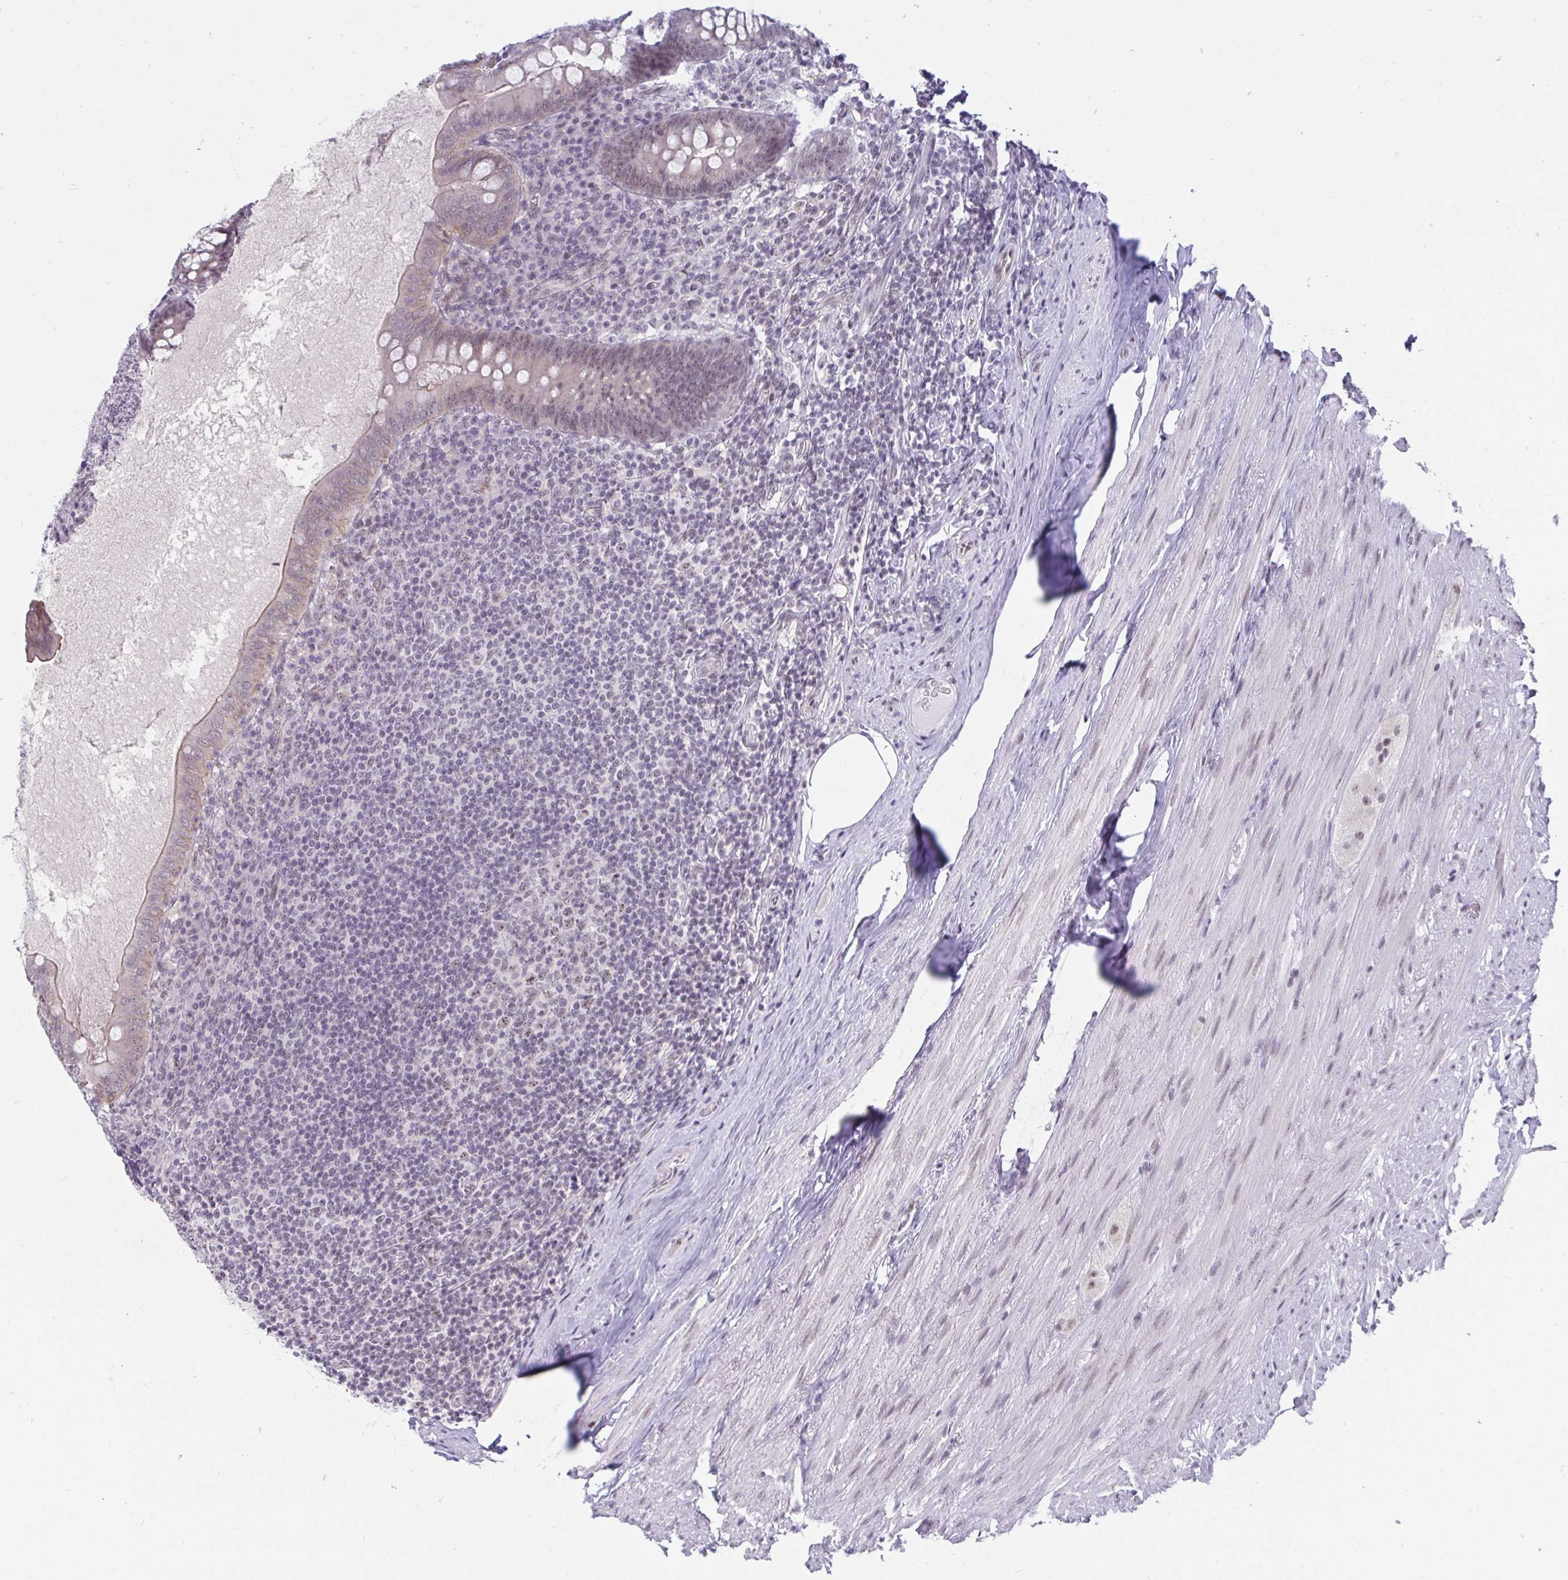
{"staining": {"intensity": "weak", "quantity": "25%-75%", "location": "cytoplasmic/membranous,nuclear"}, "tissue": "appendix", "cell_type": "Glandular cells", "image_type": "normal", "snomed": [{"axis": "morphology", "description": "Normal tissue, NOS"}, {"axis": "topography", "description": "Appendix"}], "caption": "Glandular cells show low levels of weak cytoplasmic/membranous,nuclear staining in approximately 25%-75% of cells in benign human appendix. (brown staining indicates protein expression, while blue staining denotes nuclei).", "gene": "PRR14", "patient": {"sex": "male", "age": 71}}